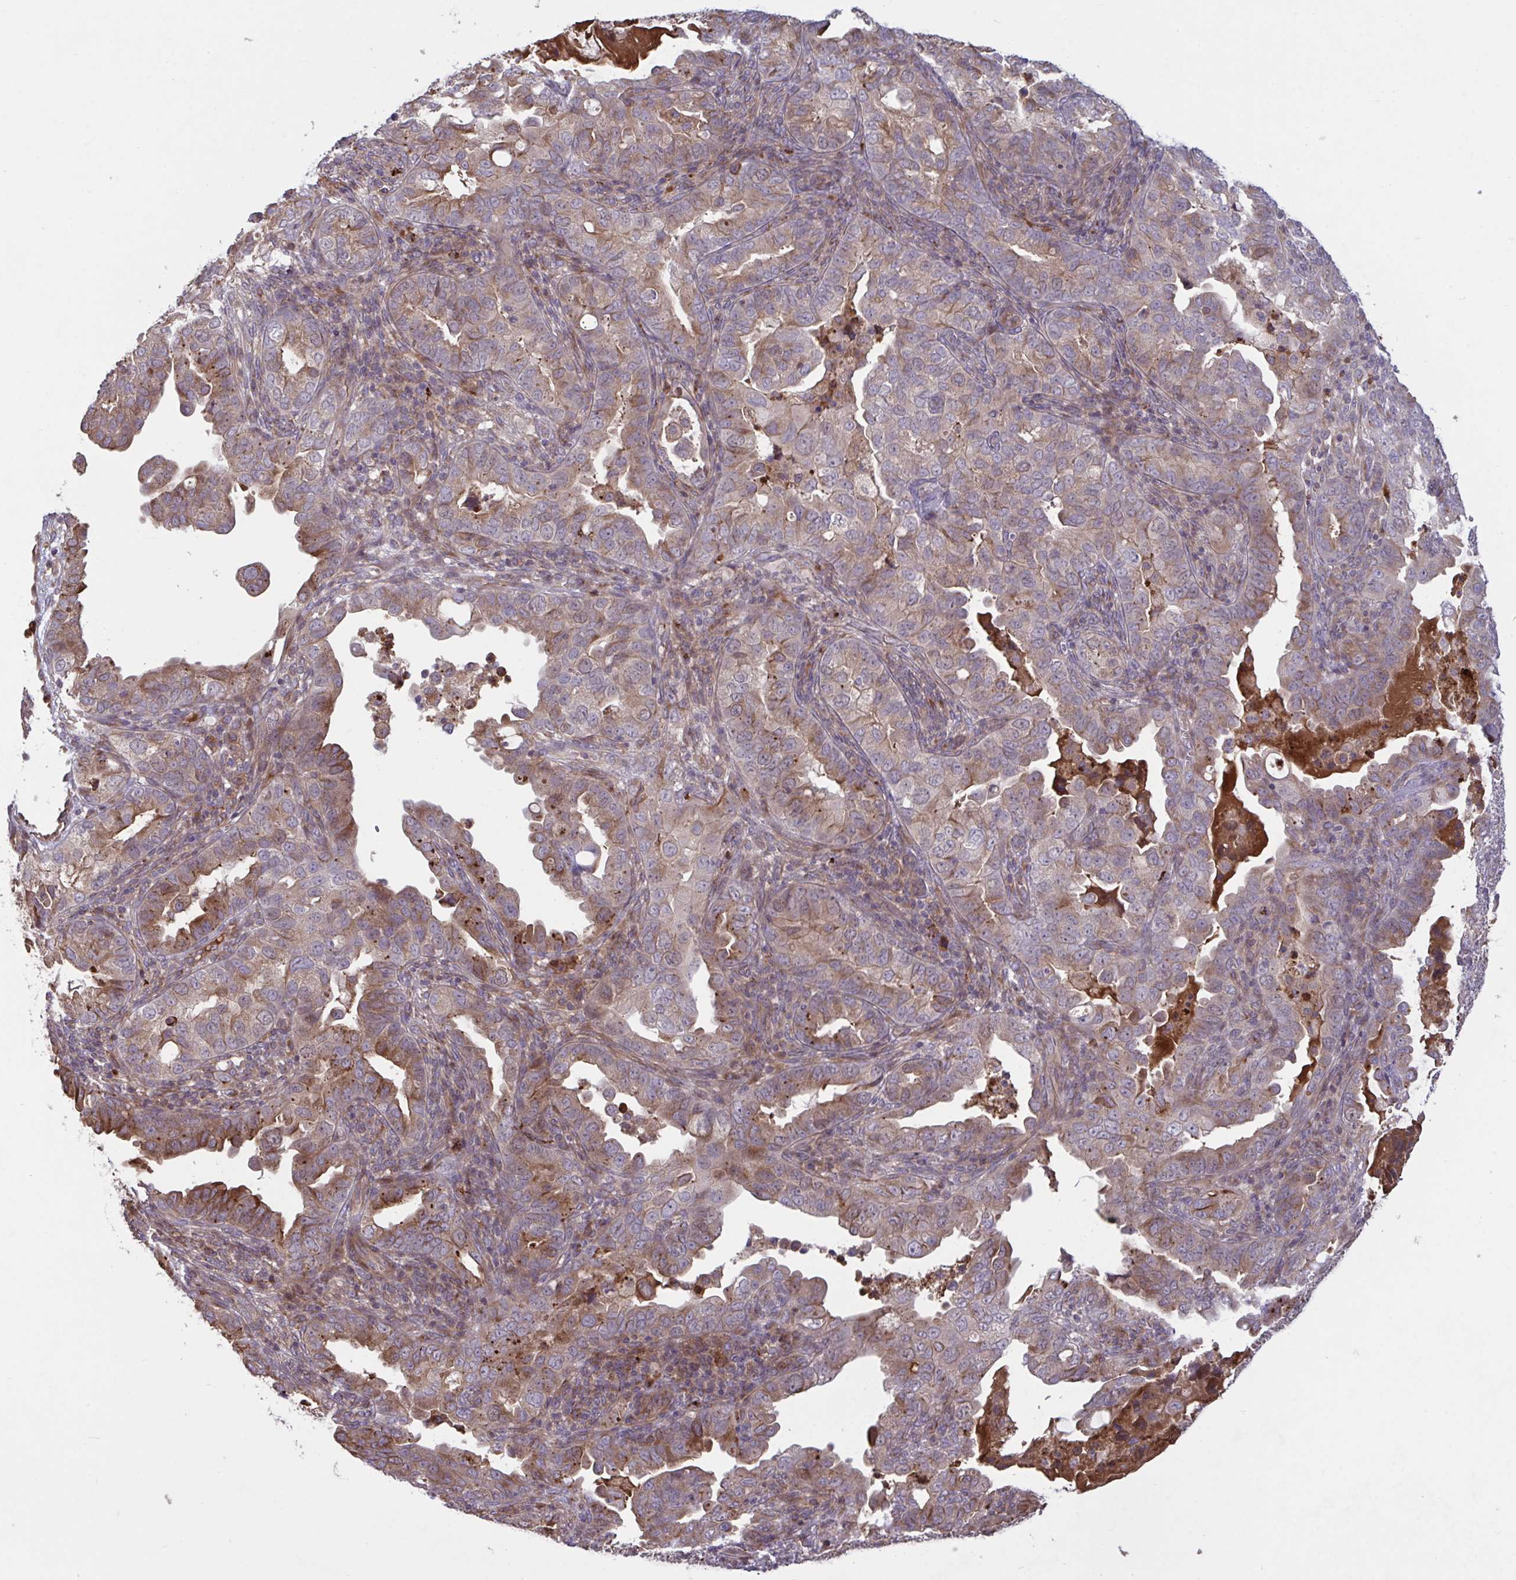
{"staining": {"intensity": "moderate", "quantity": ">75%", "location": "cytoplasmic/membranous"}, "tissue": "endometrial cancer", "cell_type": "Tumor cells", "image_type": "cancer", "snomed": [{"axis": "morphology", "description": "Adenocarcinoma, NOS"}, {"axis": "topography", "description": "Endometrium"}], "caption": "Endometrial adenocarcinoma was stained to show a protein in brown. There is medium levels of moderate cytoplasmic/membranous expression in approximately >75% of tumor cells. (brown staining indicates protein expression, while blue staining denotes nuclei).", "gene": "IL1R1", "patient": {"sex": "female", "age": 57}}